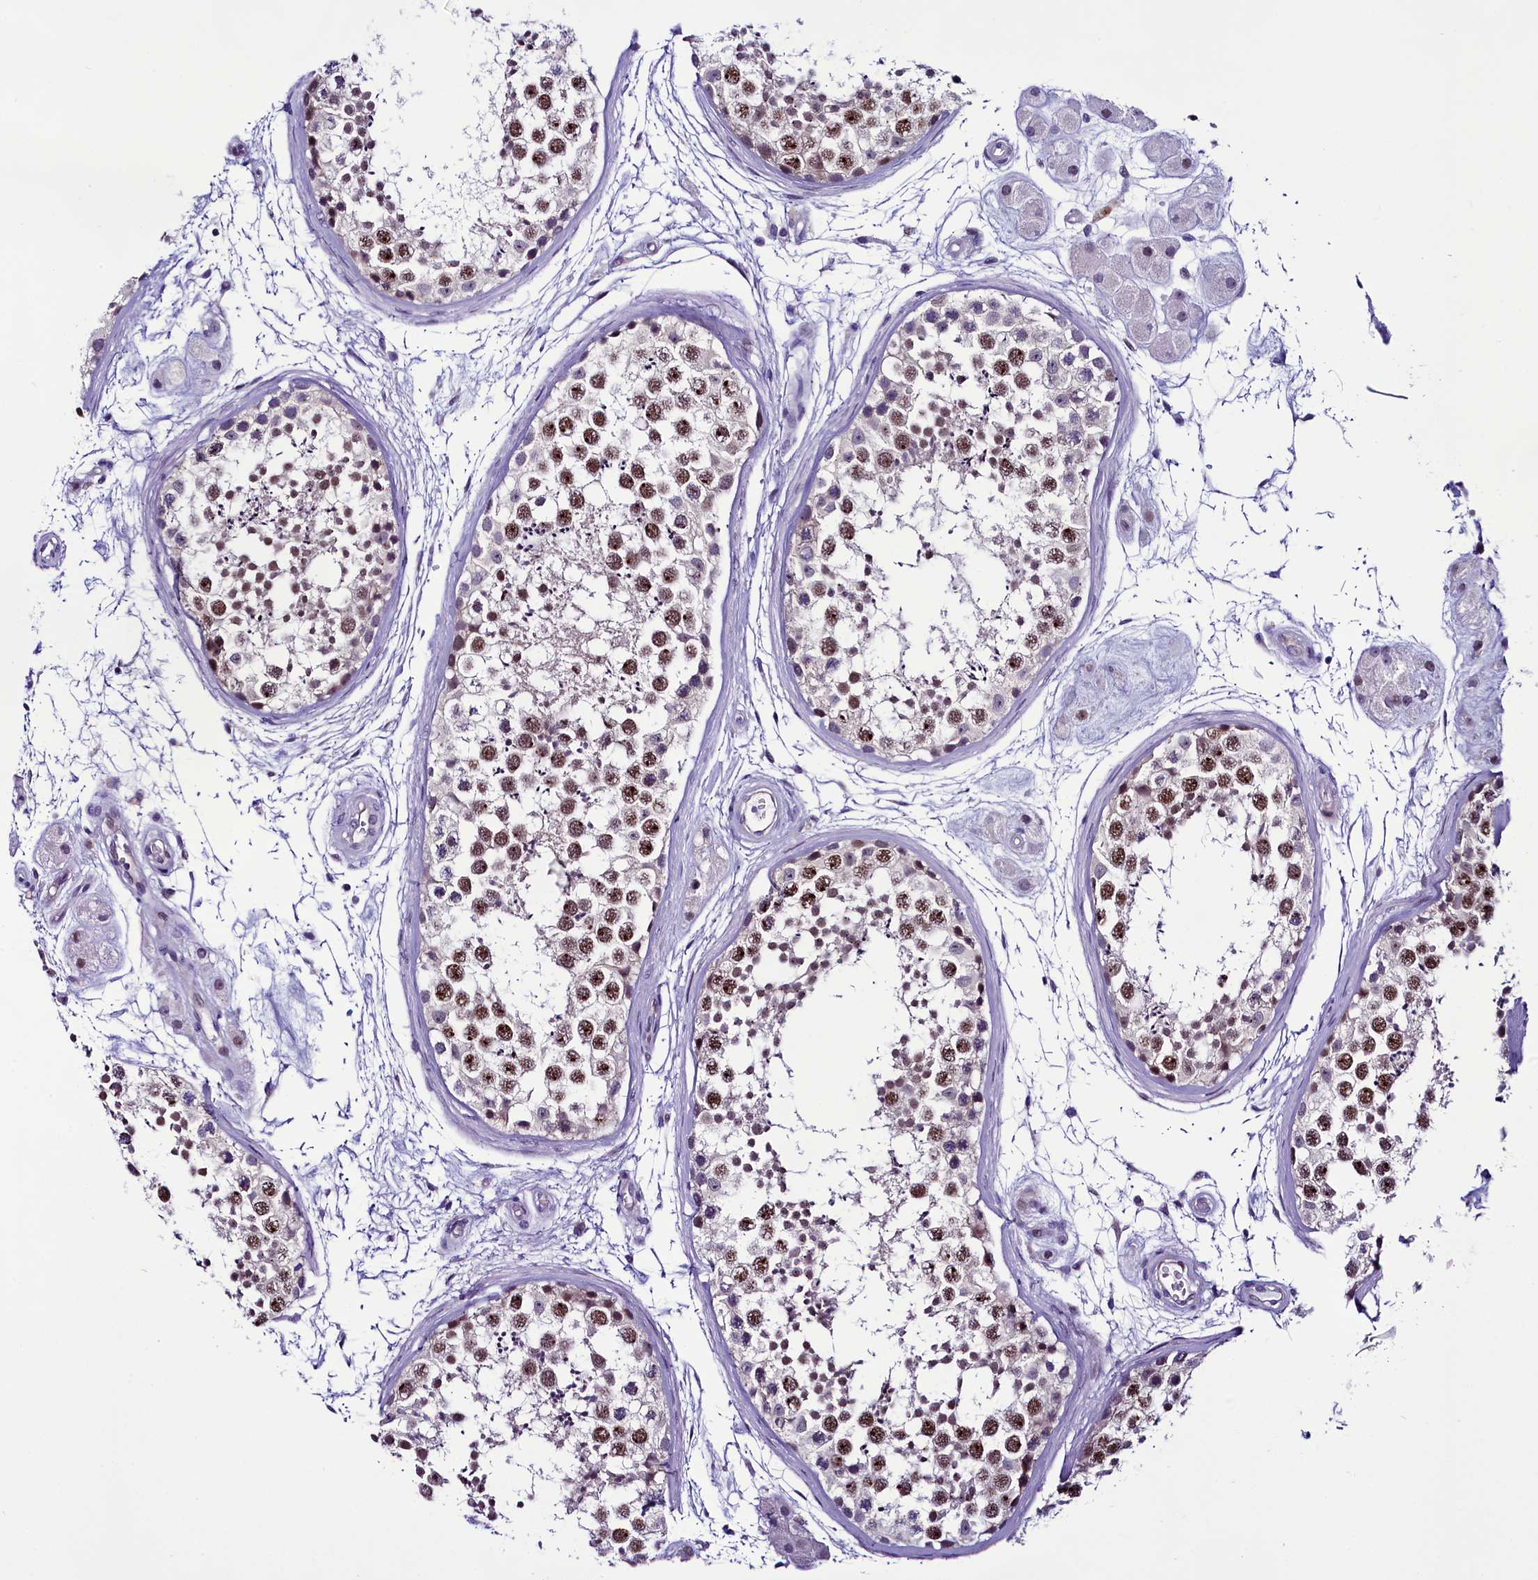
{"staining": {"intensity": "moderate", "quantity": "25%-75%", "location": "nuclear"}, "tissue": "testis", "cell_type": "Cells in seminiferous ducts", "image_type": "normal", "snomed": [{"axis": "morphology", "description": "Normal tissue, NOS"}, {"axis": "topography", "description": "Testis"}], "caption": "Cells in seminiferous ducts display medium levels of moderate nuclear expression in about 25%-75% of cells in benign testis.", "gene": "CCDC106", "patient": {"sex": "male", "age": 56}}